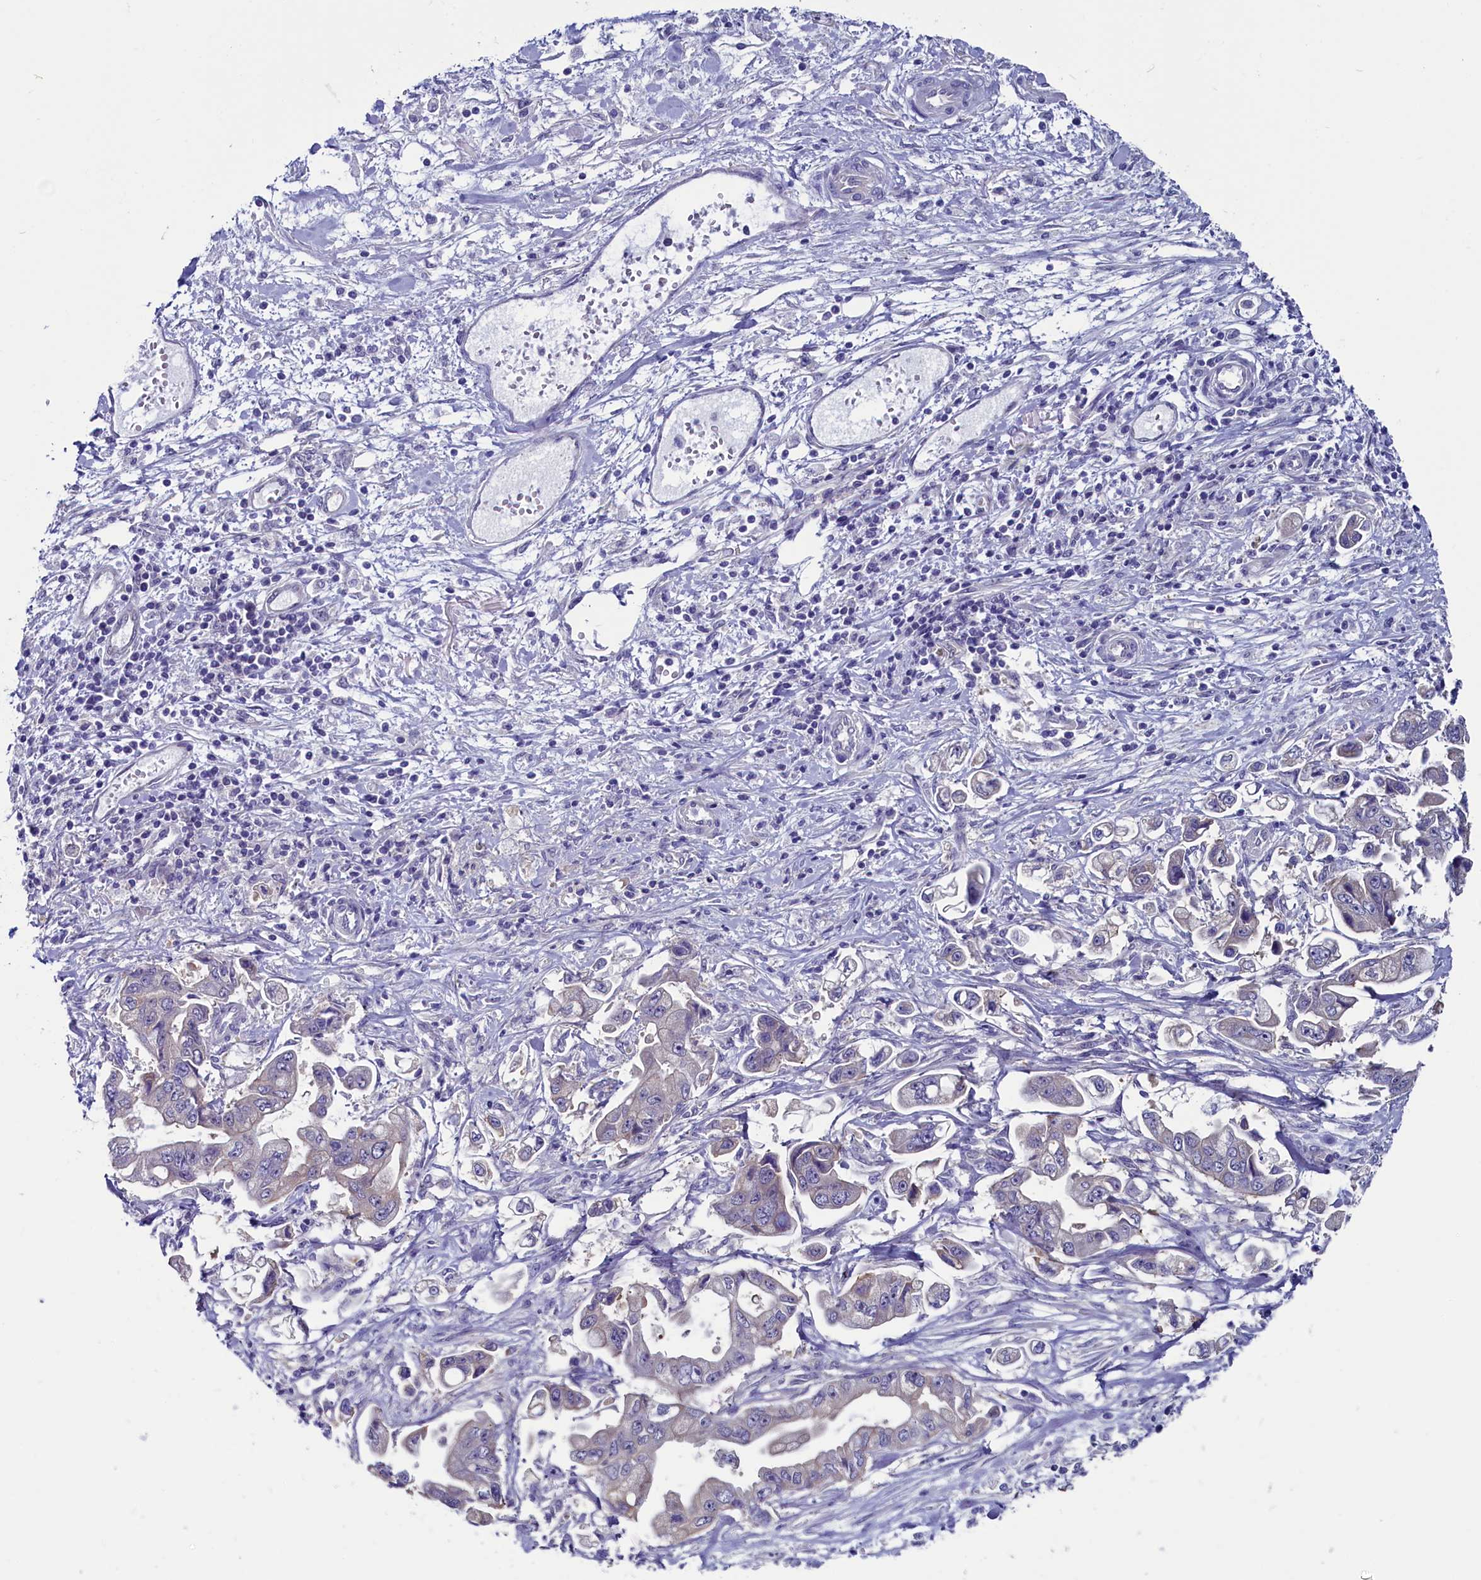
{"staining": {"intensity": "negative", "quantity": "none", "location": "none"}, "tissue": "stomach cancer", "cell_type": "Tumor cells", "image_type": "cancer", "snomed": [{"axis": "morphology", "description": "Adenocarcinoma, NOS"}, {"axis": "topography", "description": "Stomach"}], "caption": "The IHC photomicrograph has no significant positivity in tumor cells of stomach adenocarcinoma tissue.", "gene": "CIAPIN1", "patient": {"sex": "male", "age": 62}}